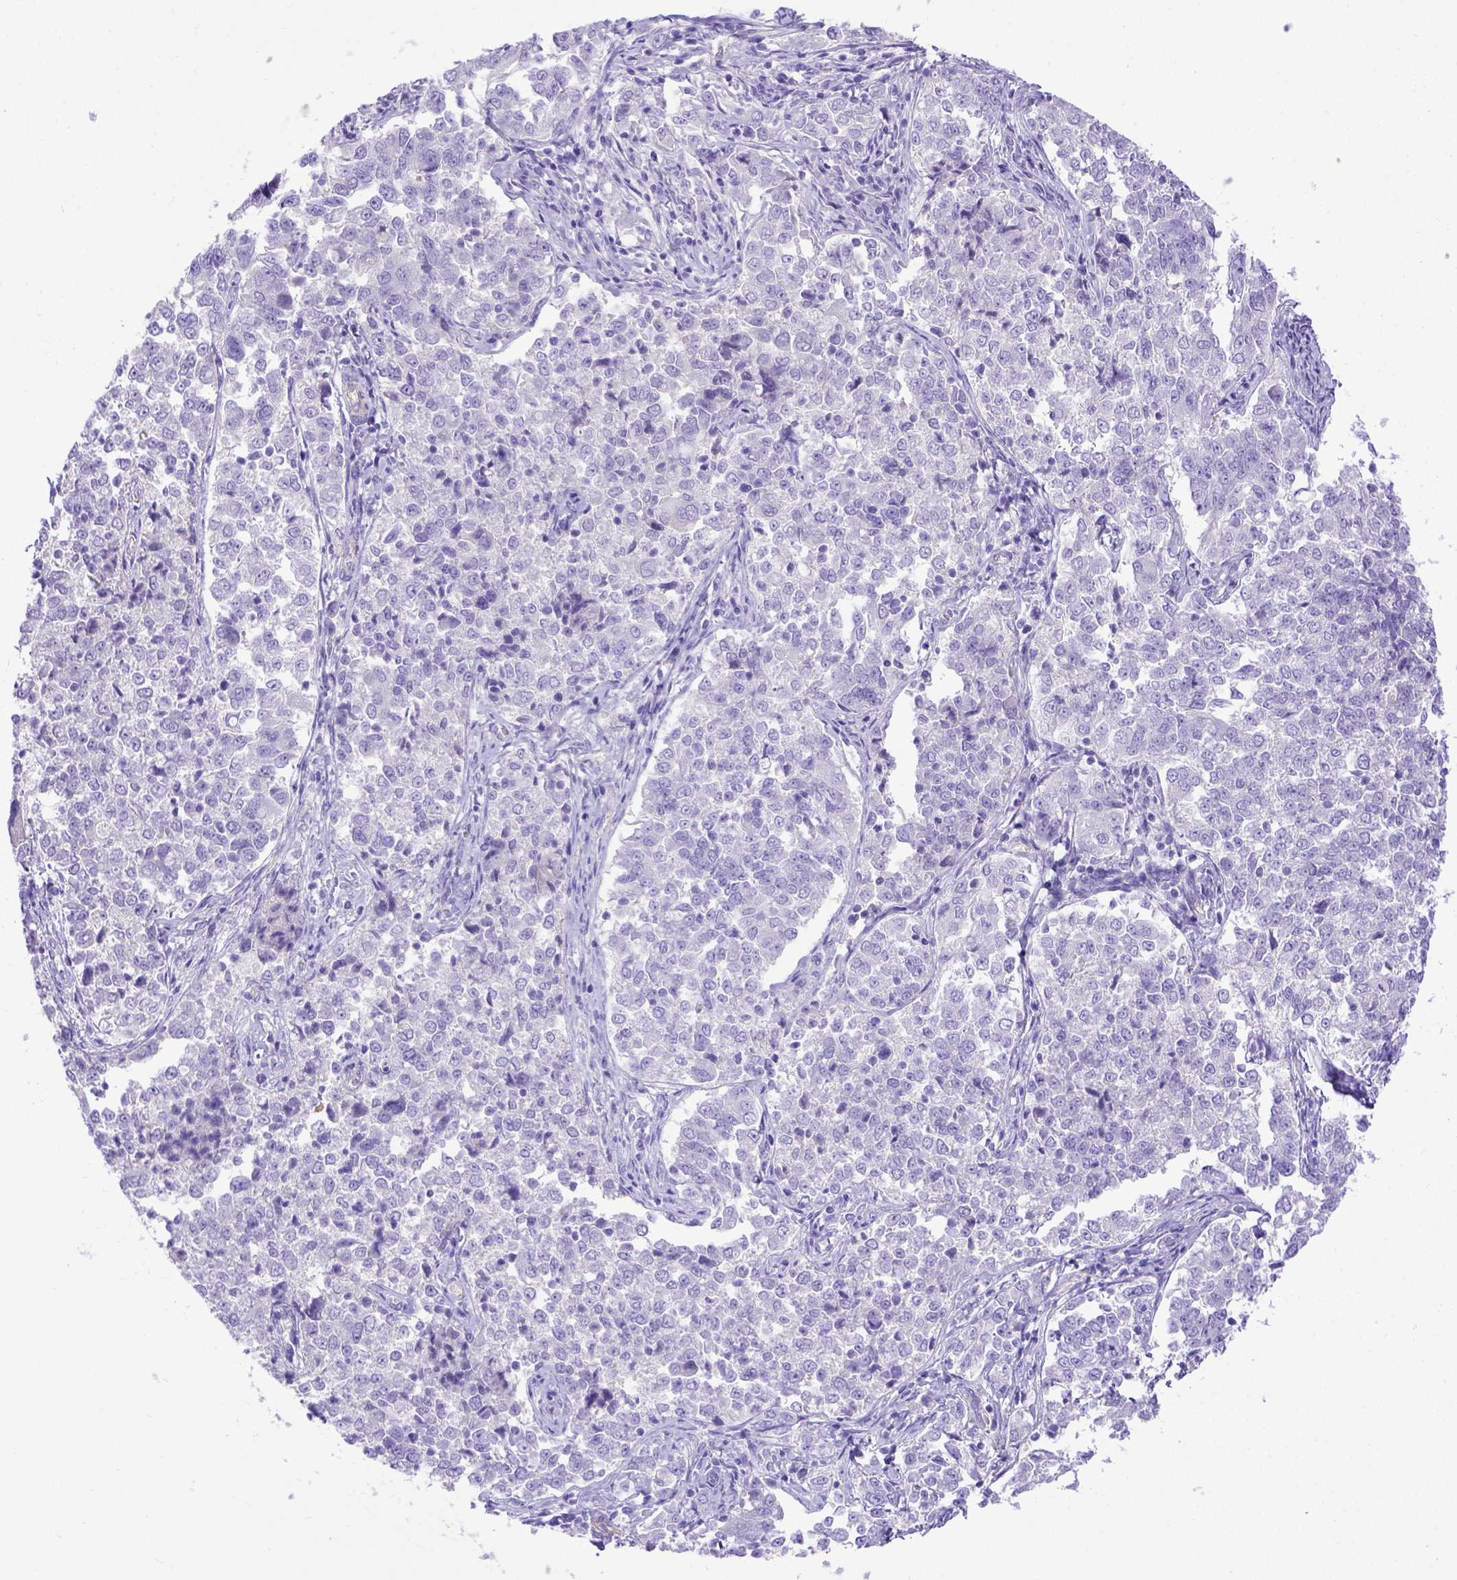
{"staining": {"intensity": "negative", "quantity": "none", "location": "none"}, "tissue": "endometrial cancer", "cell_type": "Tumor cells", "image_type": "cancer", "snomed": [{"axis": "morphology", "description": "Adenocarcinoma, NOS"}, {"axis": "topography", "description": "Endometrium"}], "caption": "The immunohistochemistry histopathology image has no significant positivity in tumor cells of endometrial cancer (adenocarcinoma) tissue.", "gene": "LRRC18", "patient": {"sex": "female", "age": 43}}